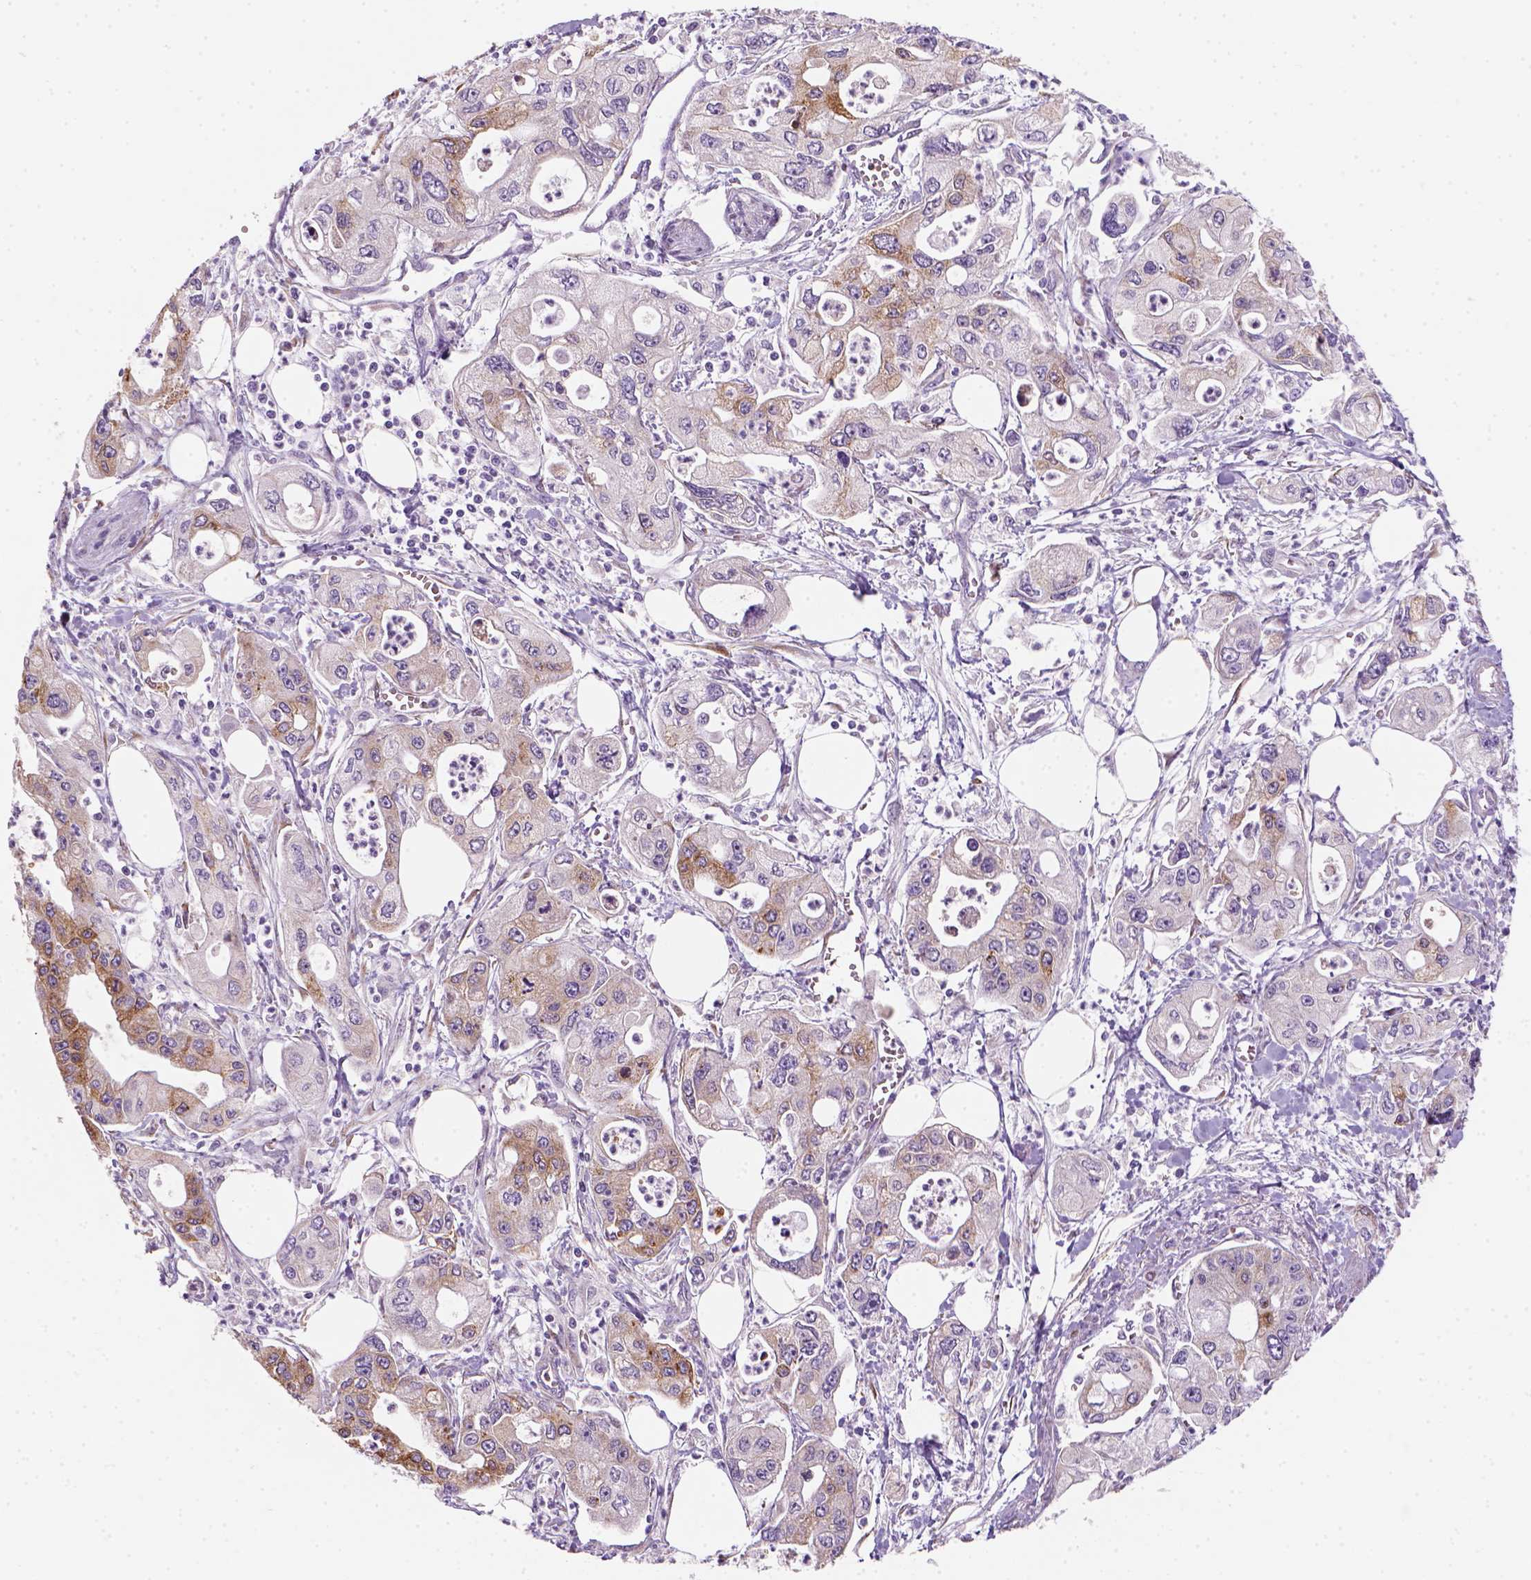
{"staining": {"intensity": "moderate", "quantity": "<25%", "location": "cytoplasmic/membranous"}, "tissue": "pancreatic cancer", "cell_type": "Tumor cells", "image_type": "cancer", "snomed": [{"axis": "morphology", "description": "Adenocarcinoma, NOS"}, {"axis": "topography", "description": "Pancreas"}], "caption": "Human adenocarcinoma (pancreatic) stained for a protein (brown) reveals moderate cytoplasmic/membranous positive staining in approximately <25% of tumor cells.", "gene": "CES2", "patient": {"sex": "male", "age": 70}}